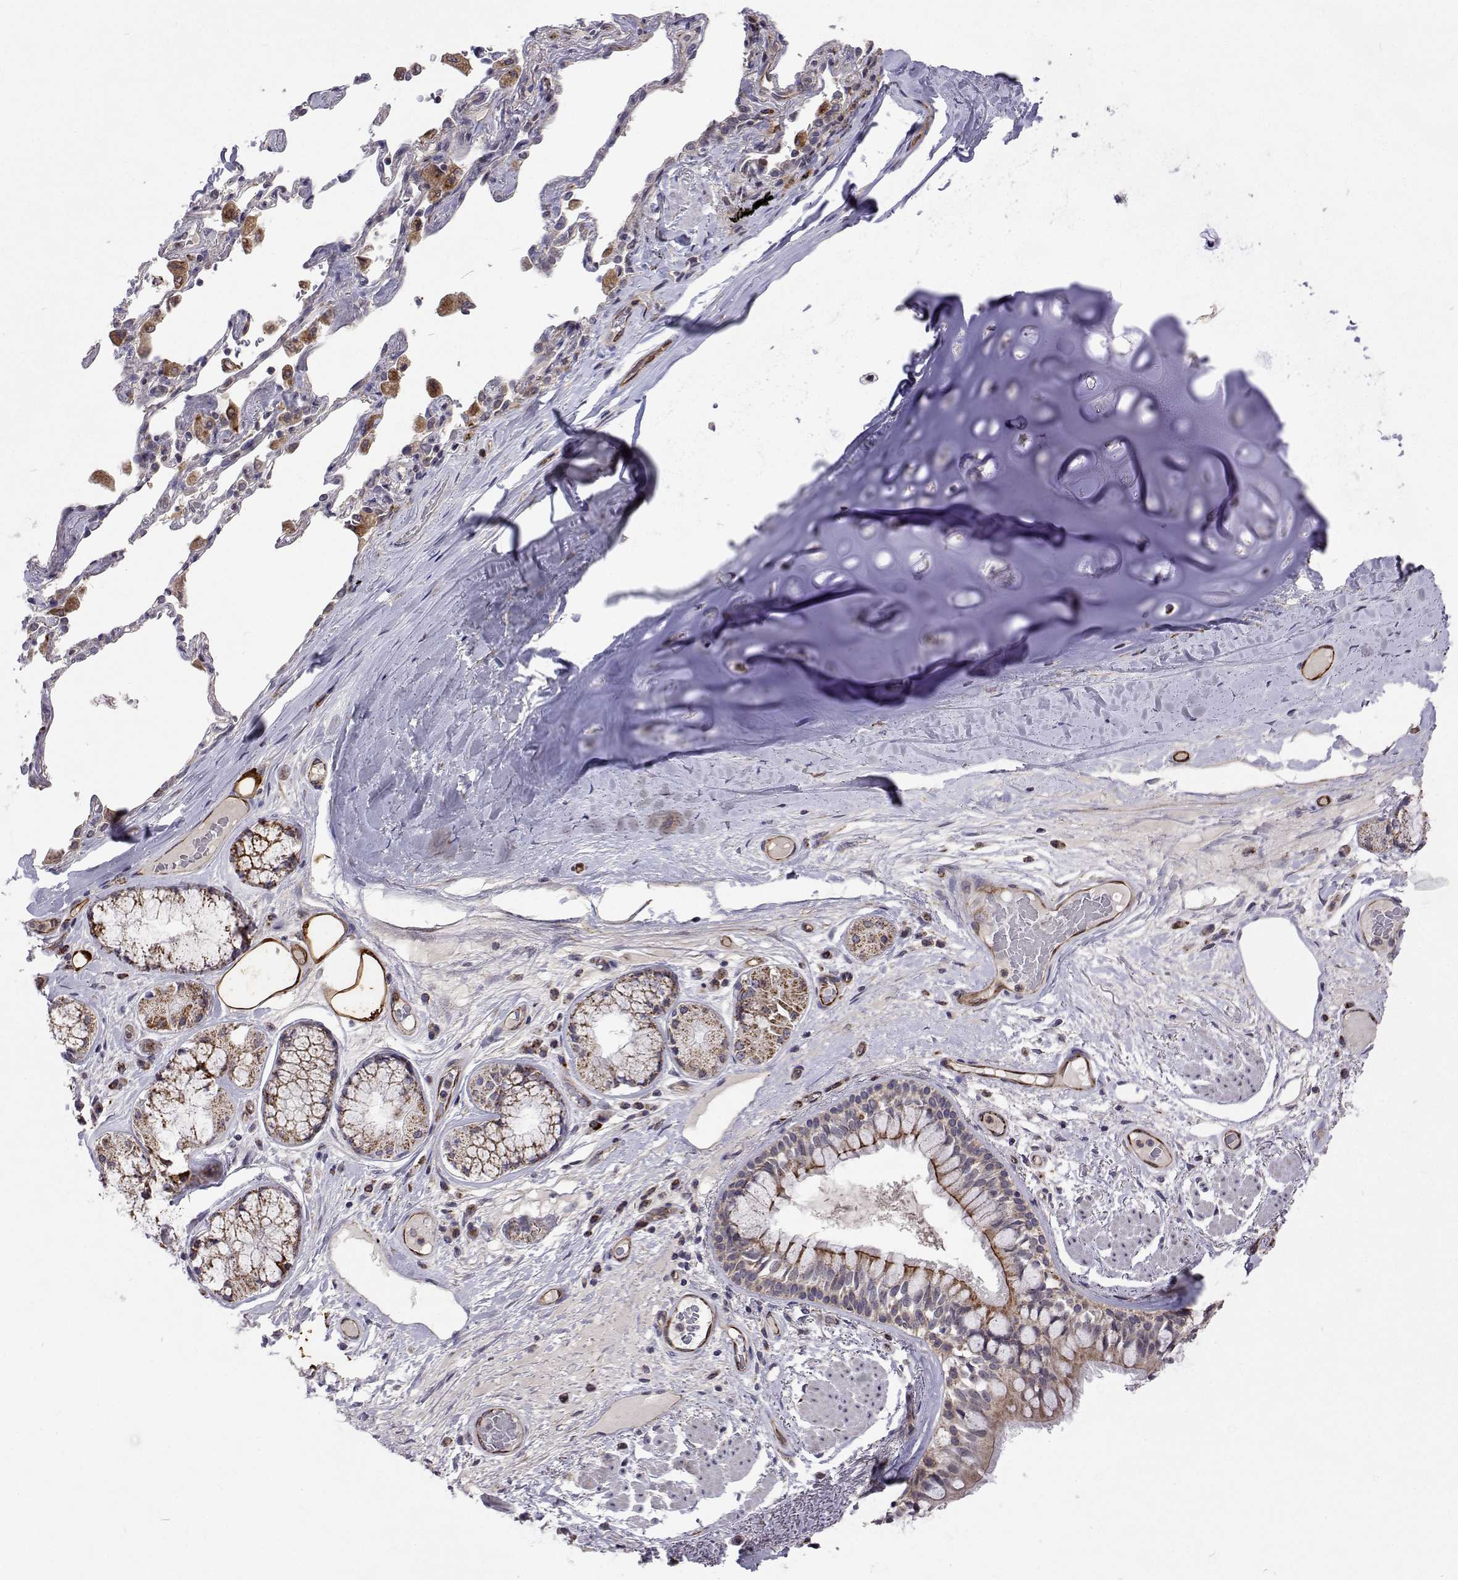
{"staining": {"intensity": "moderate", "quantity": "25%-75%", "location": "cytoplasmic/membranous"}, "tissue": "adipose tissue", "cell_type": "Adipocytes", "image_type": "normal", "snomed": [{"axis": "morphology", "description": "Normal tissue, NOS"}, {"axis": "topography", "description": "Cartilage tissue"}, {"axis": "topography", "description": "Bronchus"}], "caption": "Approximately 25%-75% of adipocytes in unremarkable human adipose tissue reveal moderate cytoplasmic/membranous protein positivity as visualized by brown immunohistochemical staining.", "gene": "DHTKD1", "patient": {"sex": "male", "age": 64}}